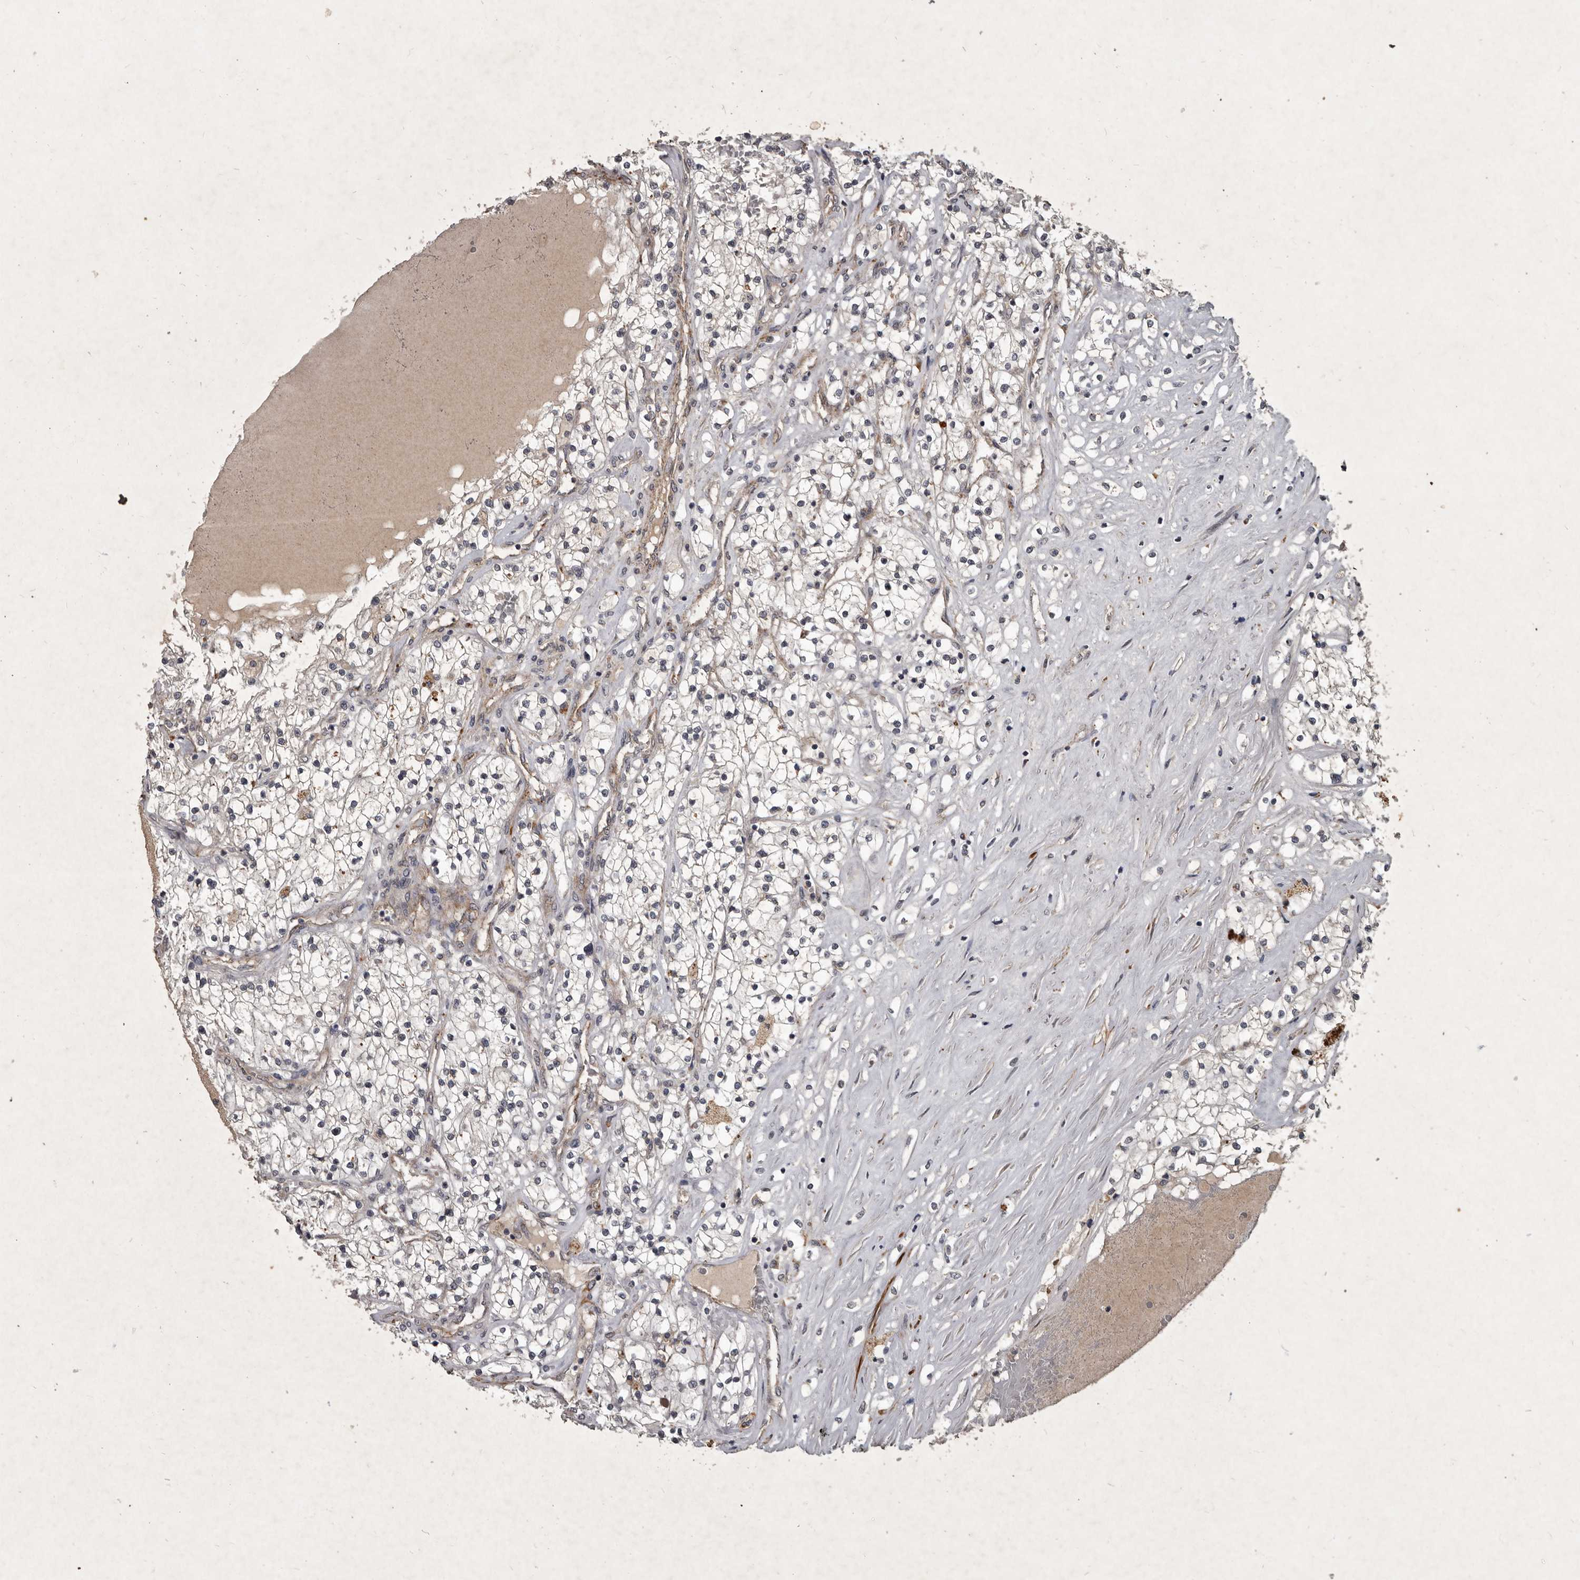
{"staining": {"intensity": "negative", "quantity": "none", "location": "none"}, "tissue": "renal cancer", "cell_type": "Tumor cells", "image_type": "cancer", "snomed": [{"axis": "morphology", "description": "Normal tissue, NOS"}, {"axis": "morphology", "description": "Adenocarcinoma, NOS"}, {"axis": "topography", "description": "Kidney"}], "caption": "Image shows no significant protein staining in tumor cells of renal adenocarcinoma.", "gene": "MRPS15", "patient": {"sex": "male", "age": 68}}